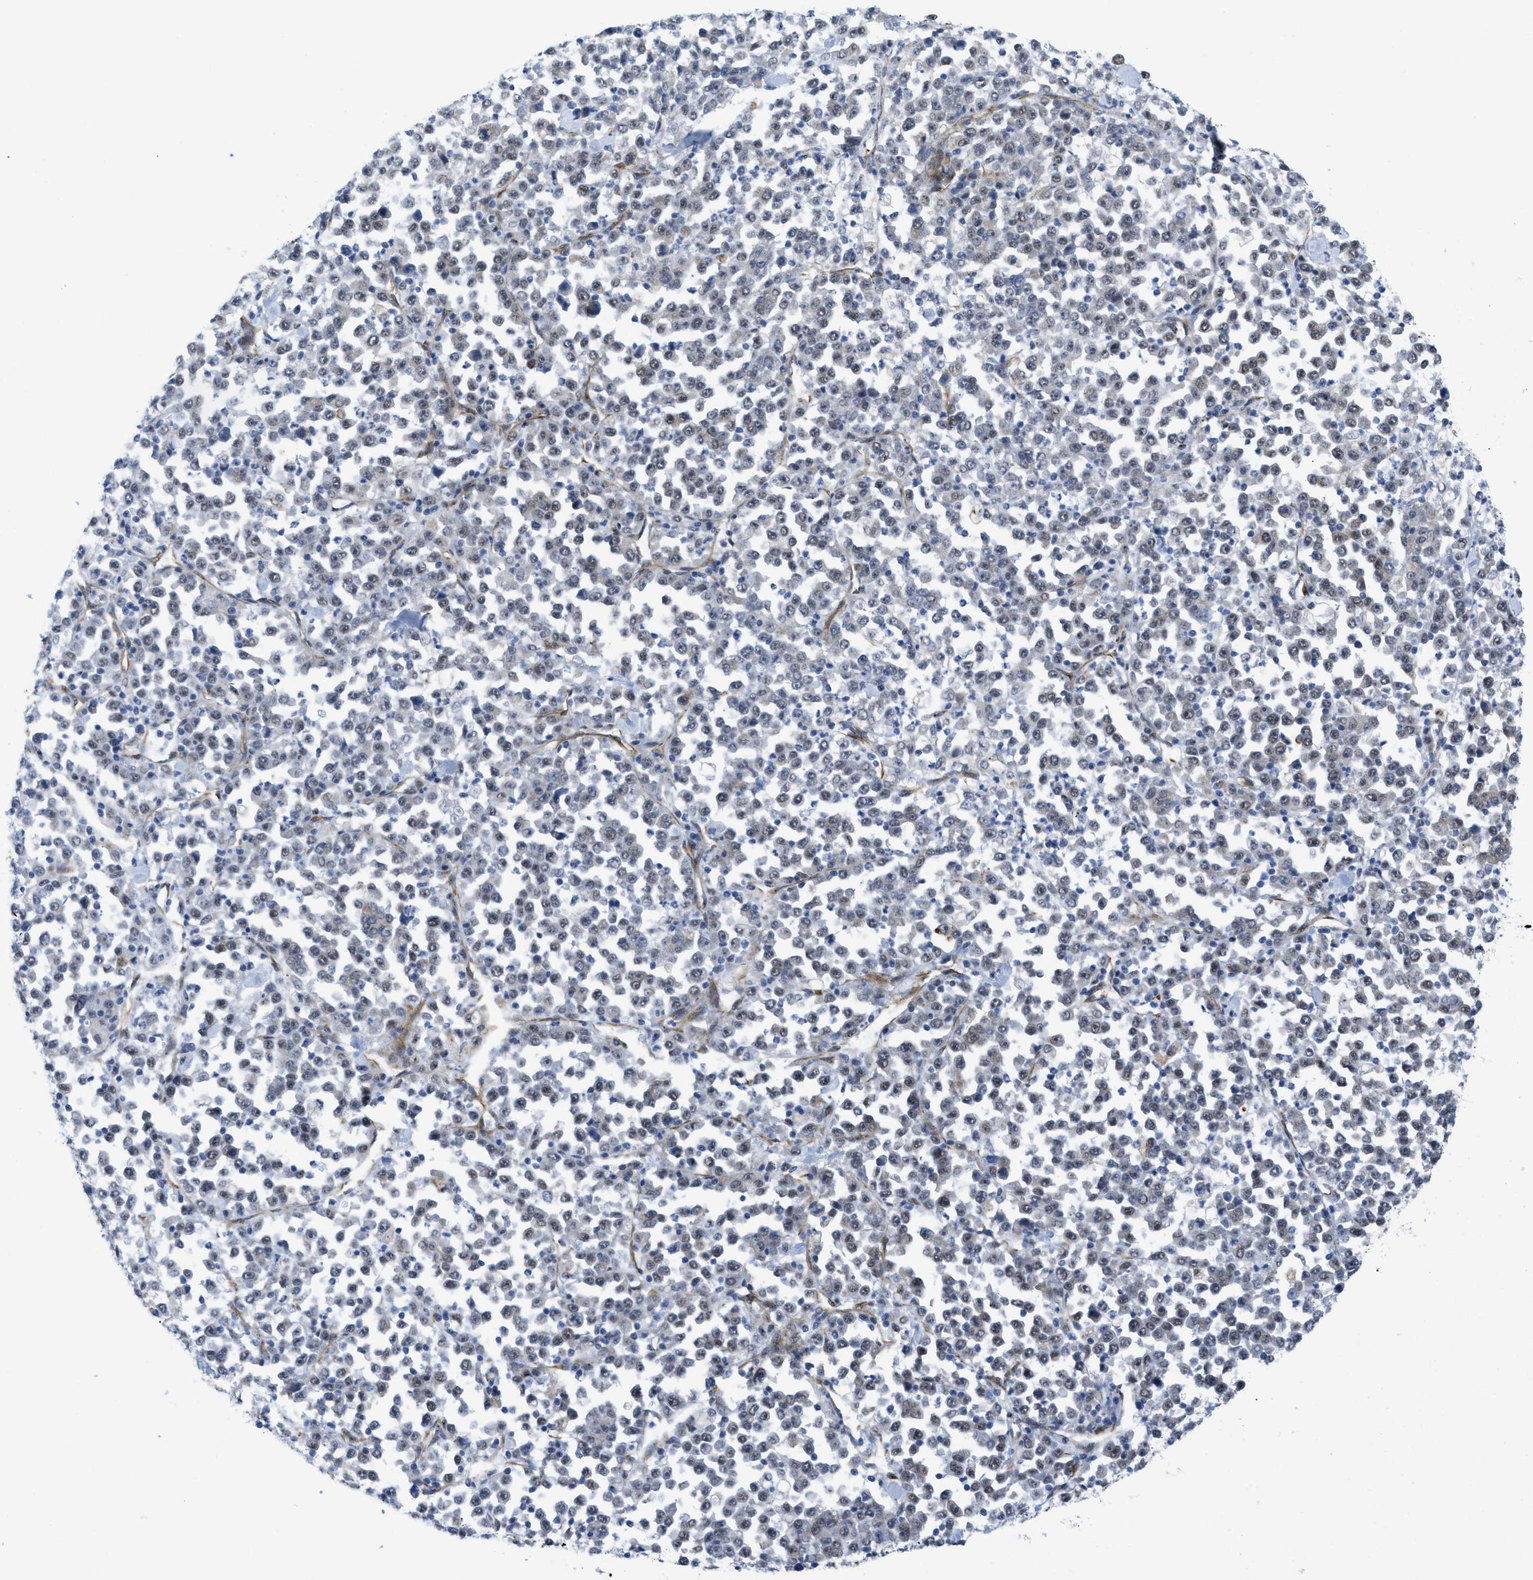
{"staining": {"intensity": "weak", "quantity": "25%-75%", "location": "nuclear"}, "tissue": "stomach cancer", "cell_type": "Tumor cells", "image_type": "cancer", "snomed": [{"axis": "morphology", "description": "Normal tissue, NOS"}, {"axis": "morphology", "description": "Adenocarcinoma, NOS"}, {"axis": "topography", "description": "Stomach, upper"}, {"axis": "topography", "description": "Stomach"}], "caption": "This is an image of IHC staining of stomach adenocarcinoma, which shows weak expression in the nuclear of tumor cells.", "gene": "LRRC8B", "patient": {"sex": "male", "age": 59}}